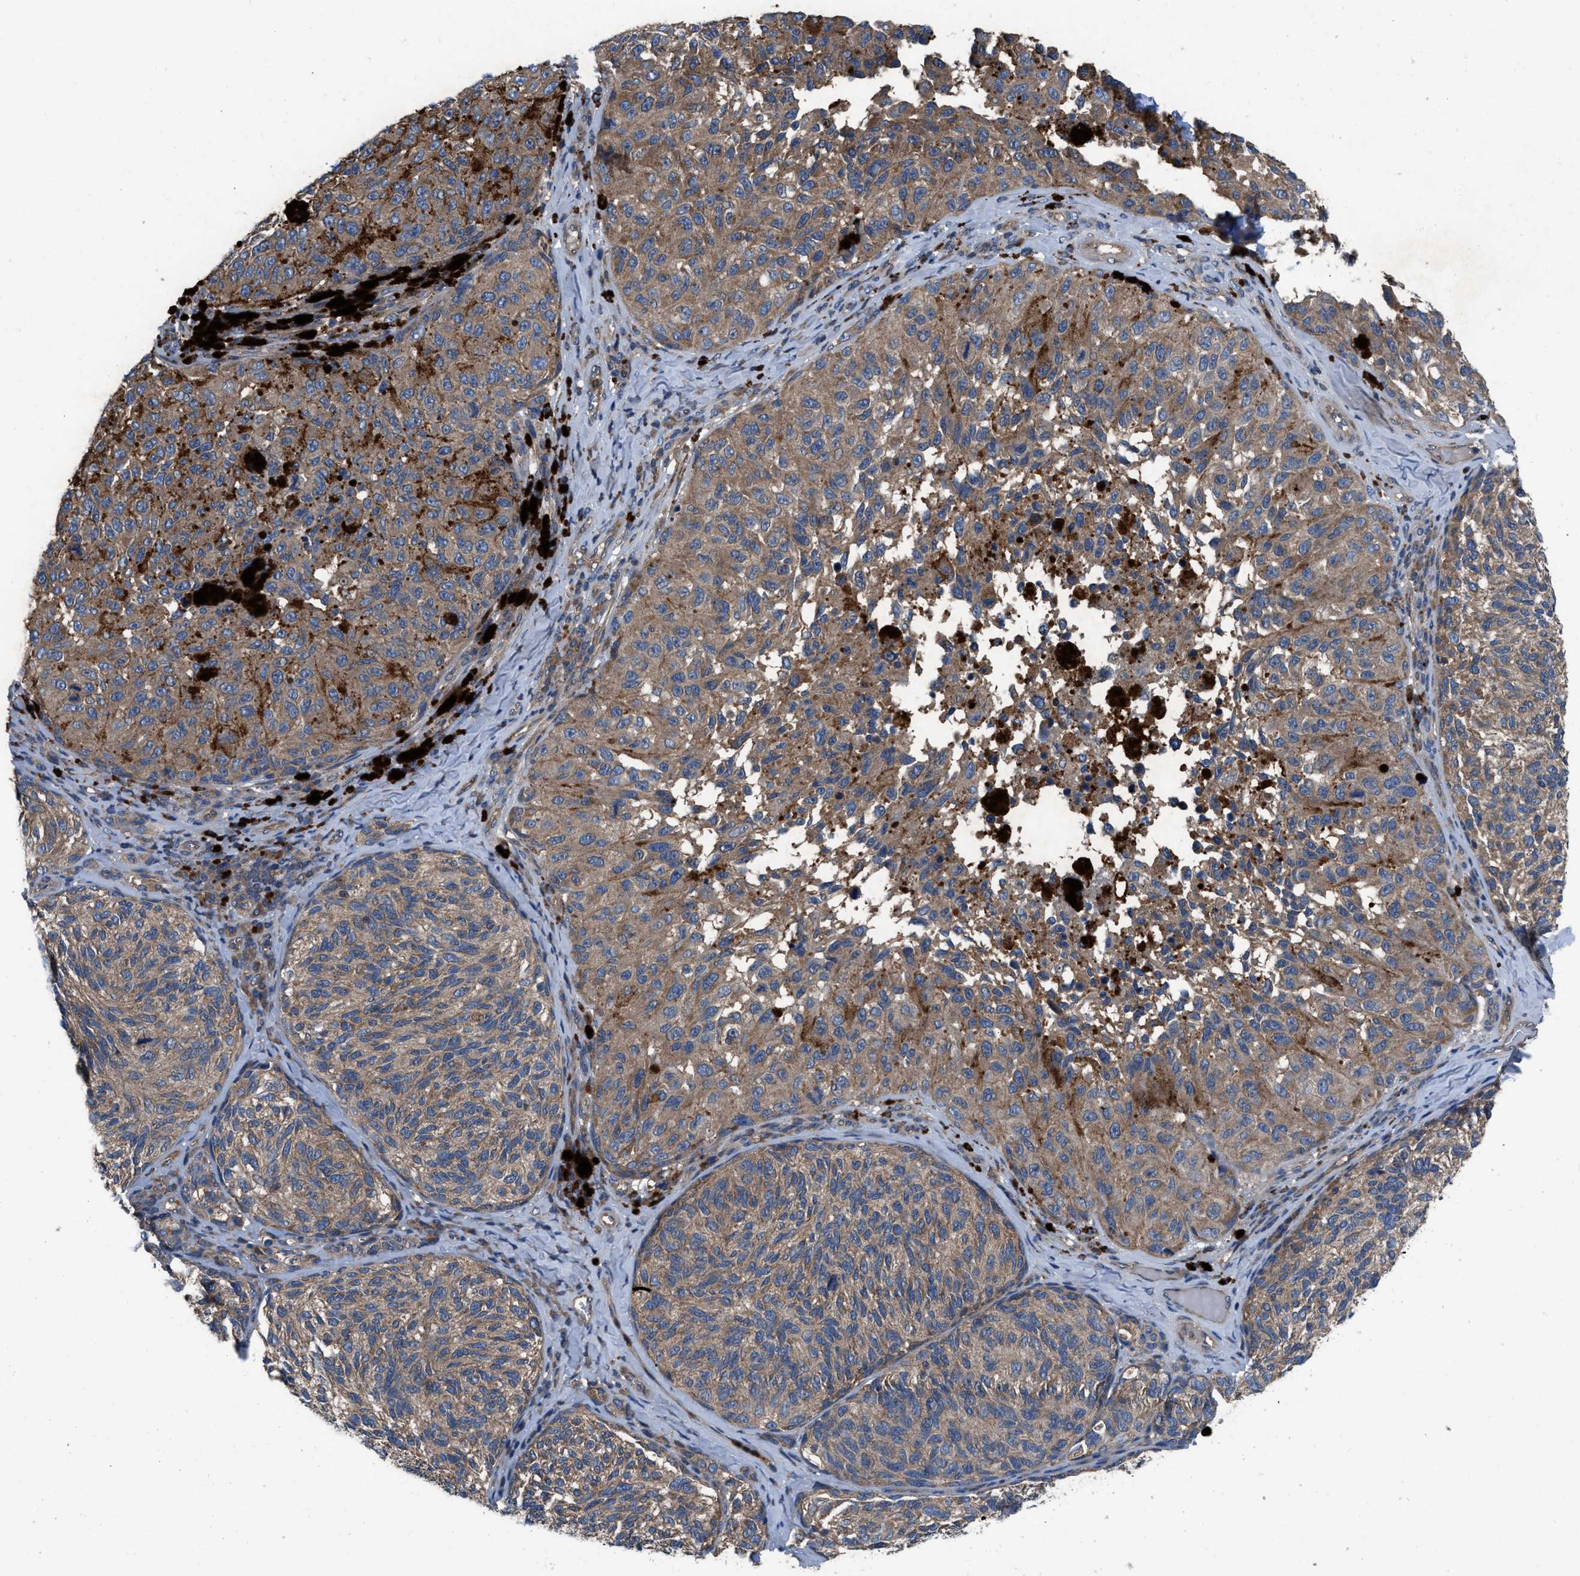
{"staining": {"intensity": "moderate", "quantity": ">75%", "location": "cytoplasmic/membranous"}, "tissue": "melanoma", "cell_type": "Tumor cells", "image_type": "cancer", "snomed": [{"axis": "morphology", "description": "Malignant melanoma, NOS"}, {"axis": "topography", "description": "Skin"}], "caption": "The immunohistochemical stain highlights moderate cytoplasmic/membranous expression in tumor cells of malignant melanoma tissue.", "gene": "USP25", "patient": {"sex": "female", "age": 73}}